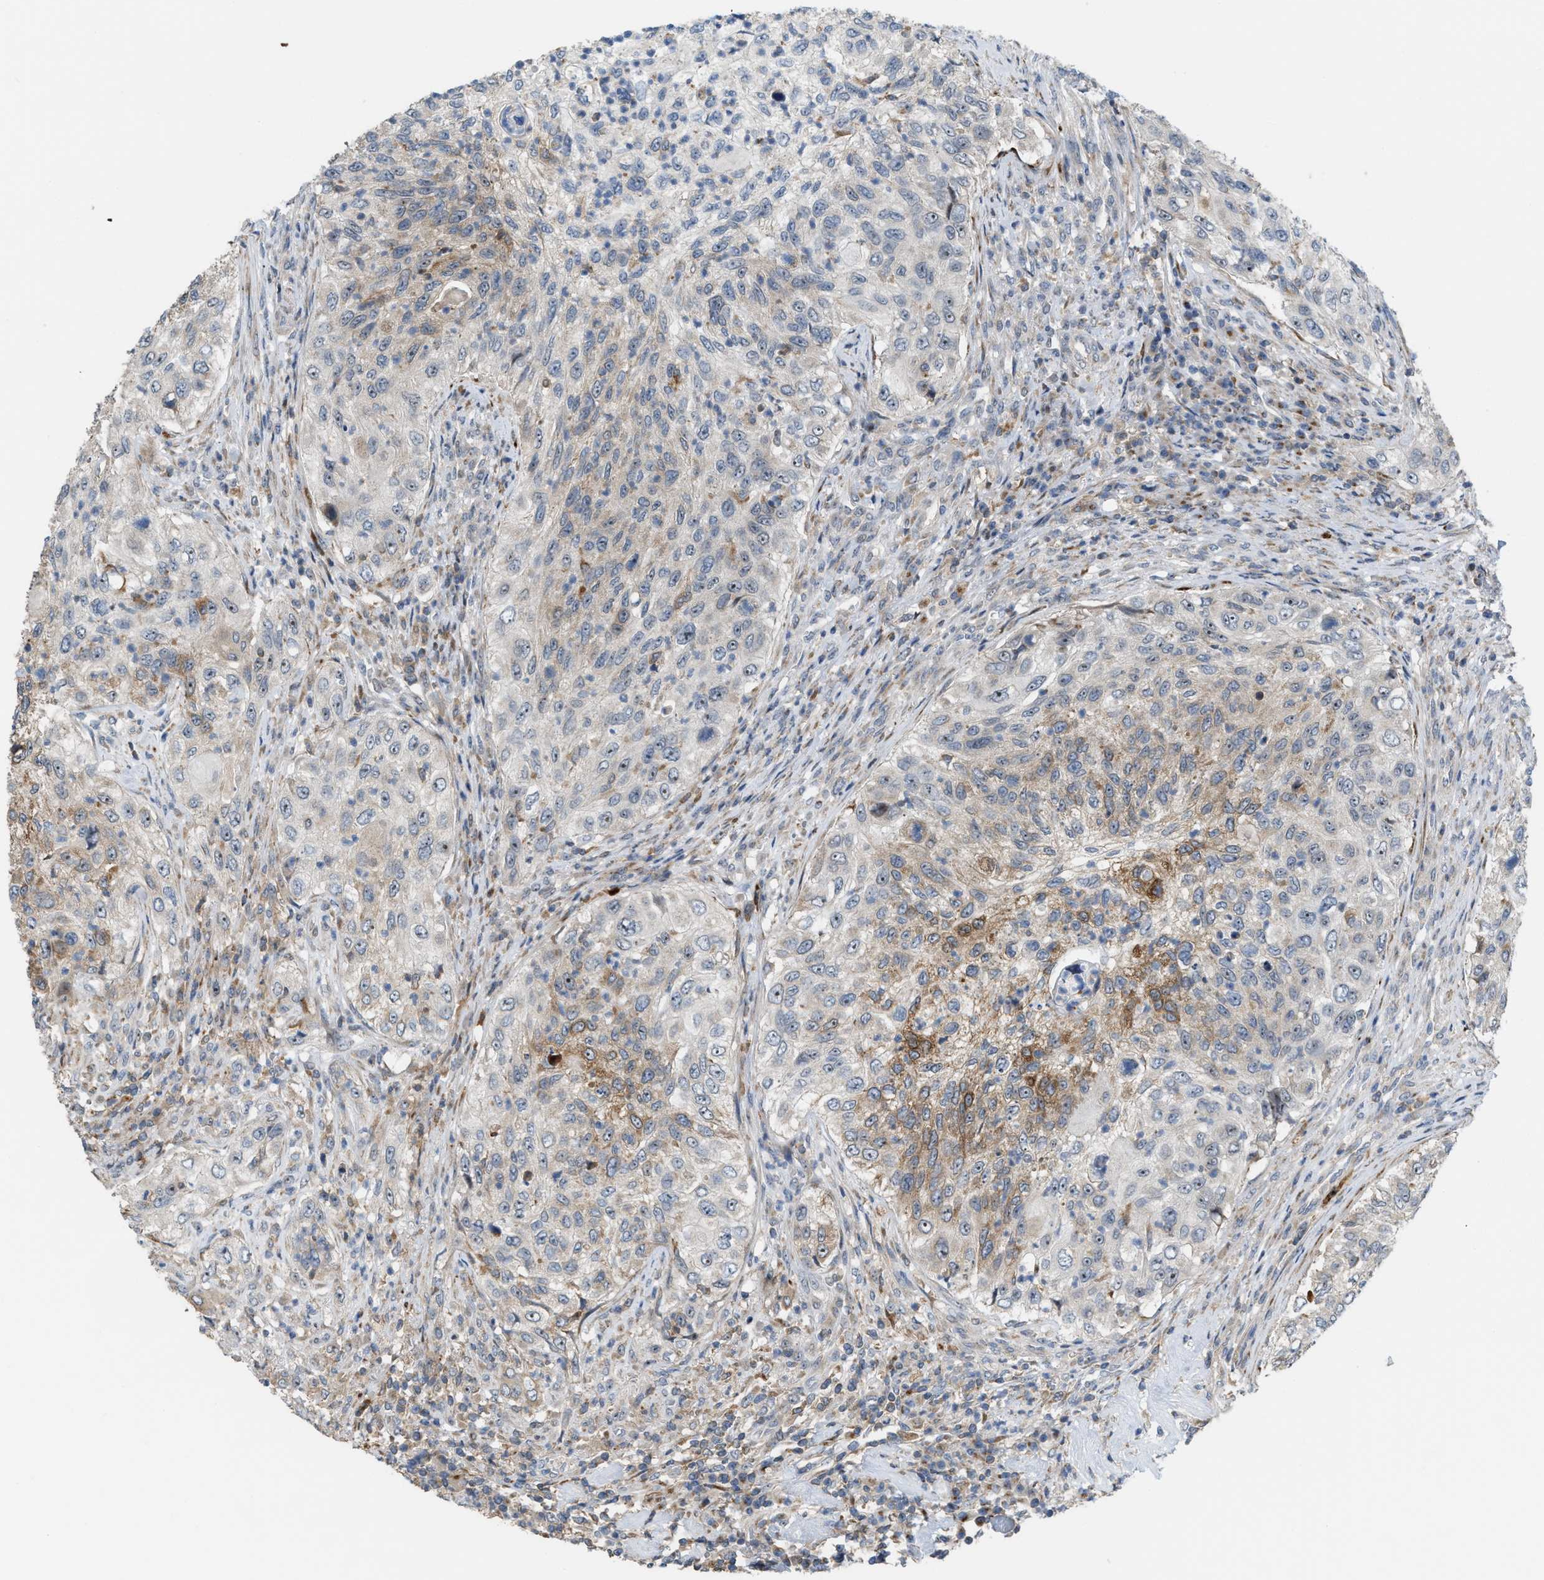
{"staining": {"intensity": "moderate", "quantity": "<25%", "location": "cytoplasmic/membranous,nuclear"}, "tissue": "urothelial cancer", "cell_type": "Tumor cells", "image_type": "cancer", "snomed": [{"axis": "morphology", "description": "Urothelial carcinoma, High grade"}, {"axis": "topography", "description": "Urinary bladder"}], "caption": "There is low levels of moderate cytoplasmic/membranous and nuclear staining in tumor cells of urothelial cancer, as demonstrated by immunohistochemical staining (brown color).", "gene": "DIPK1A", "patient": {"sex": "female", "age": 60}}